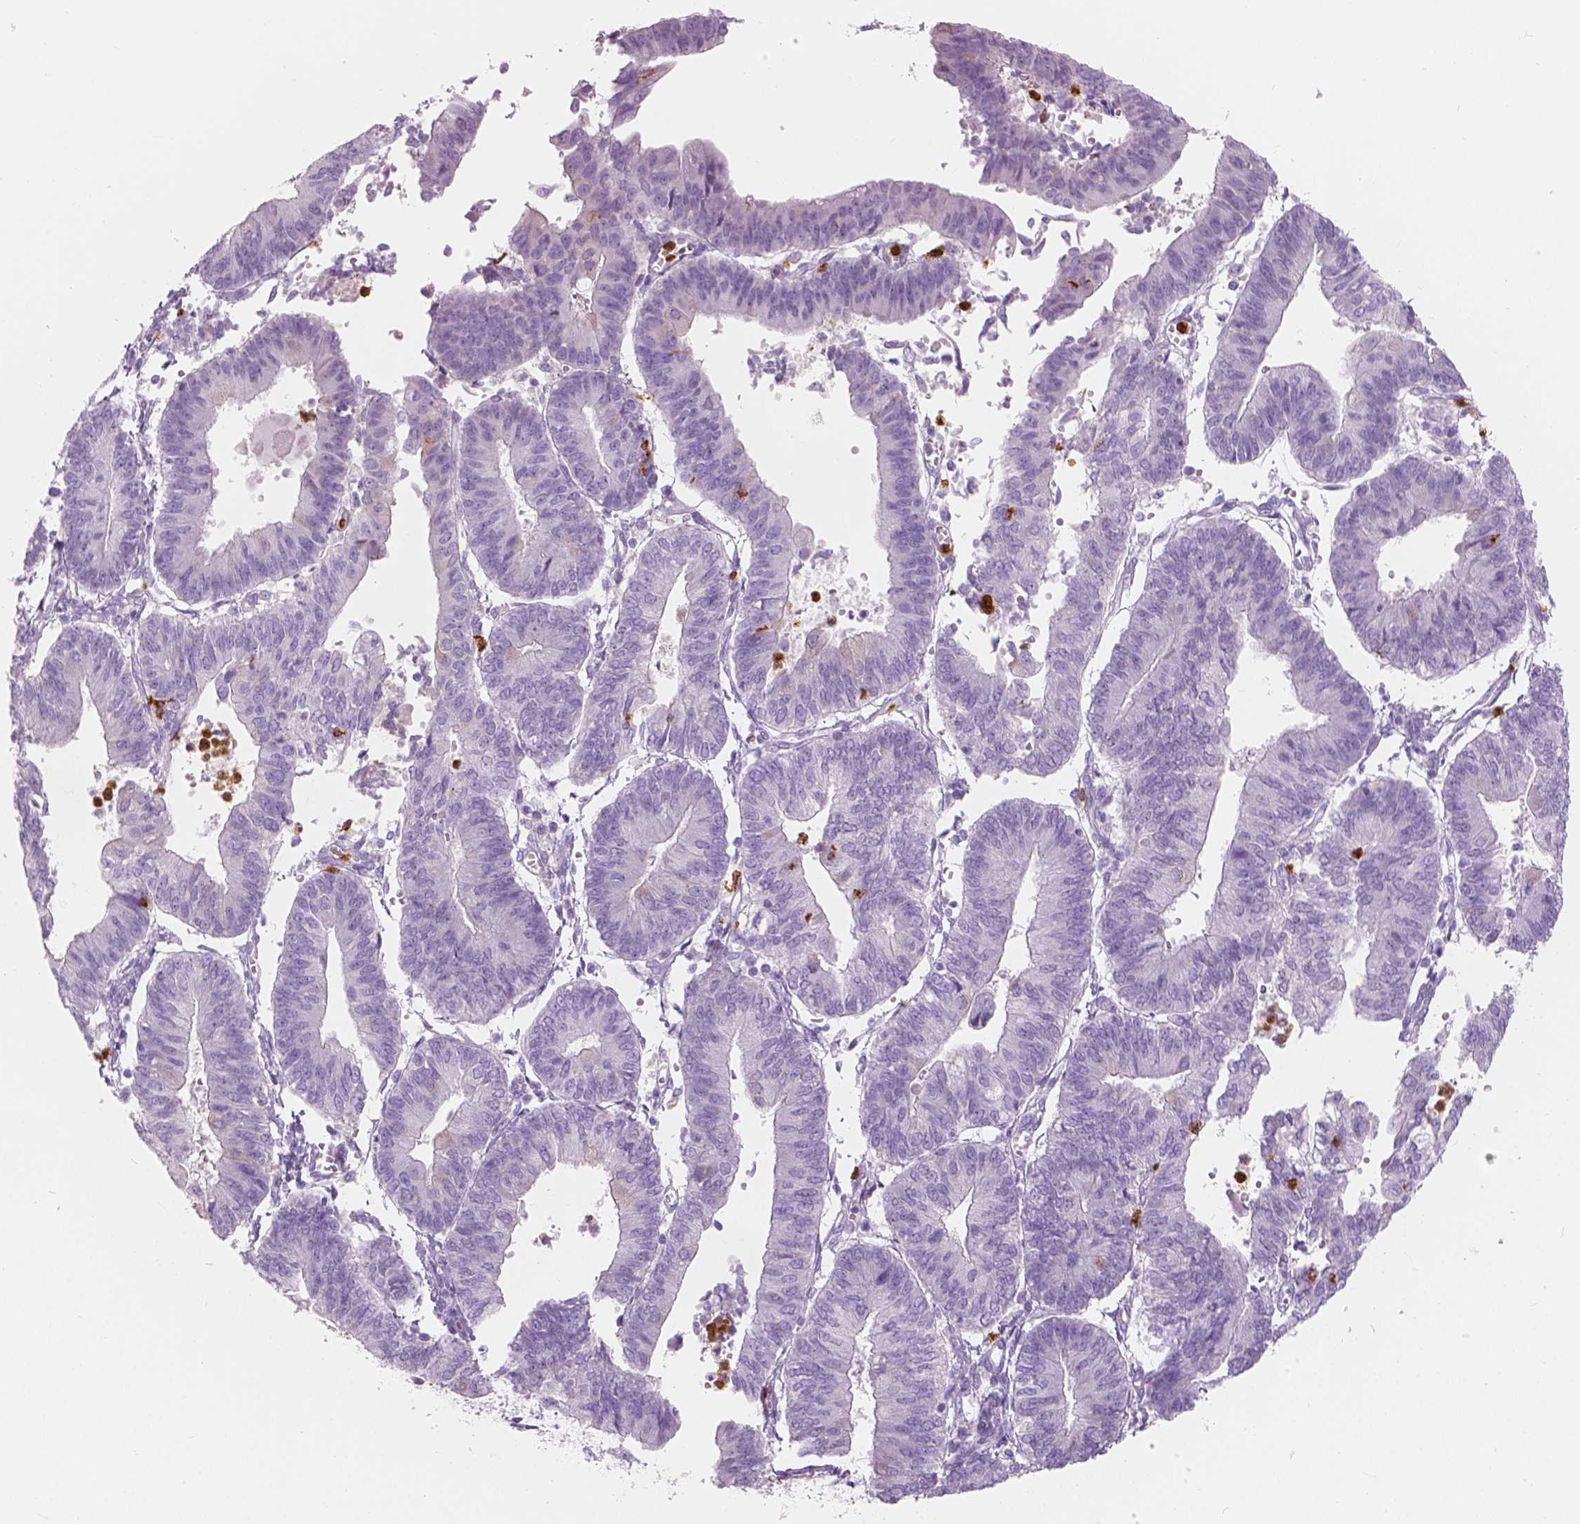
{"staining": {"intensity": "negative", "quantity": "none", "location": "none"}, "tissue": "endometrial cancer", "cell_type": "Tumor cells", "image_type": "cancer", "snomed": [{"axis": "morphology", "description": "Adenocarcinoma, NOS"}, {"axis": "topography", "description": "Endometrium"}], "caption": "Endometrial cancer (adenocarcinoma) was stained to show a protein in brown. There is no significant expression in tumor cells.", "gene": "CXCR2", "patient": {"sex": "female", "age": 65}}